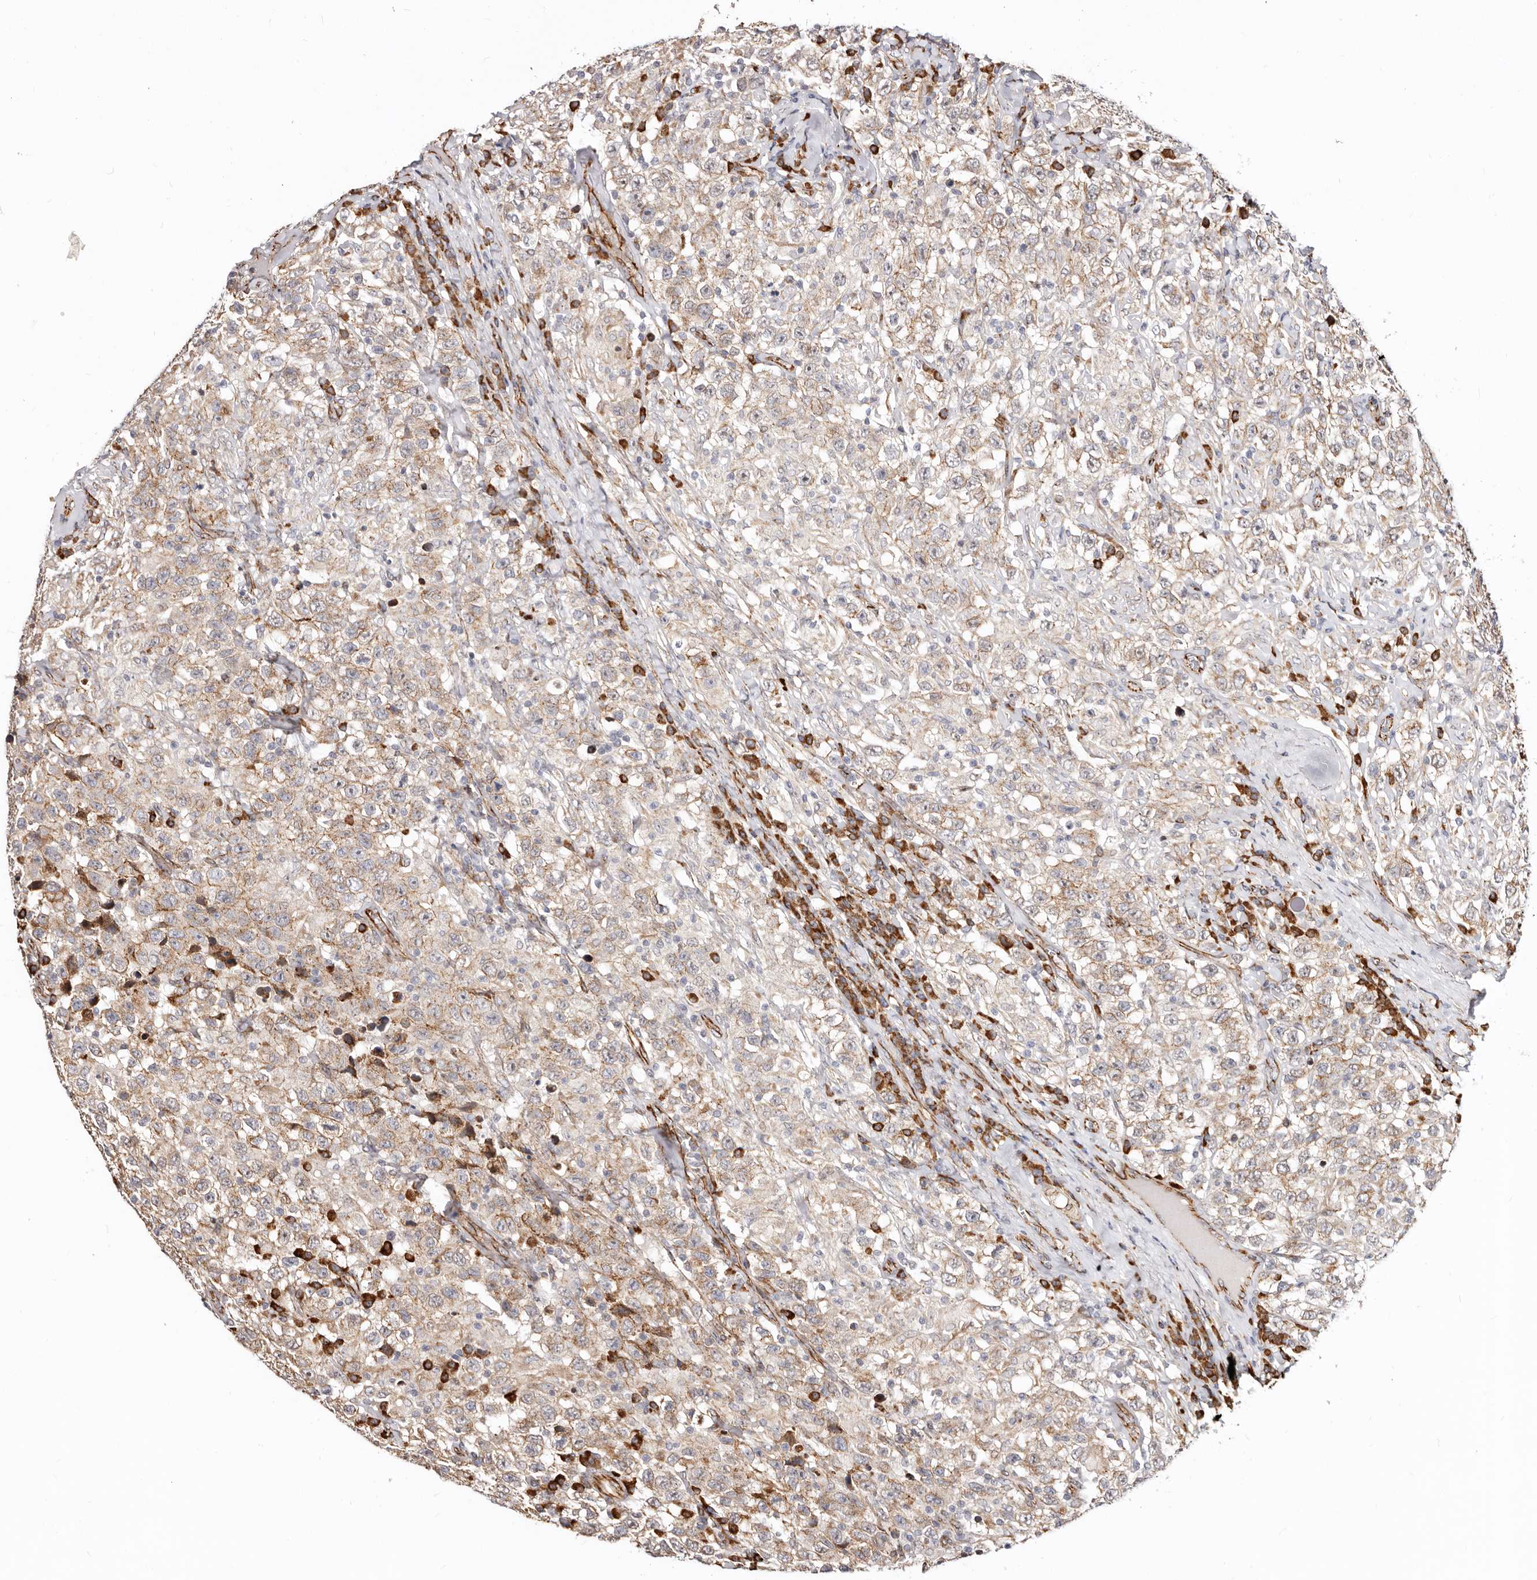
{"staining": {"intensity": "weak", "quantity": ">75%", "location": "cytoplasmic/membranous"}, "tissue": "testis cancer", "cell_type": "Tumor cells", "image_type": "cancer", "snomed": [{"axis": "morphology", "description": "Seminoma, NOS"}, {"axis": "topography", "description": "Testis"}], "caption": "Seminoma (testis) tissue shows weak cytoplasmic/membranous staining in approximately >75% of tumor cells", "gene": "CTNNB1", "patient": {"sex": "male", "age": 41}}